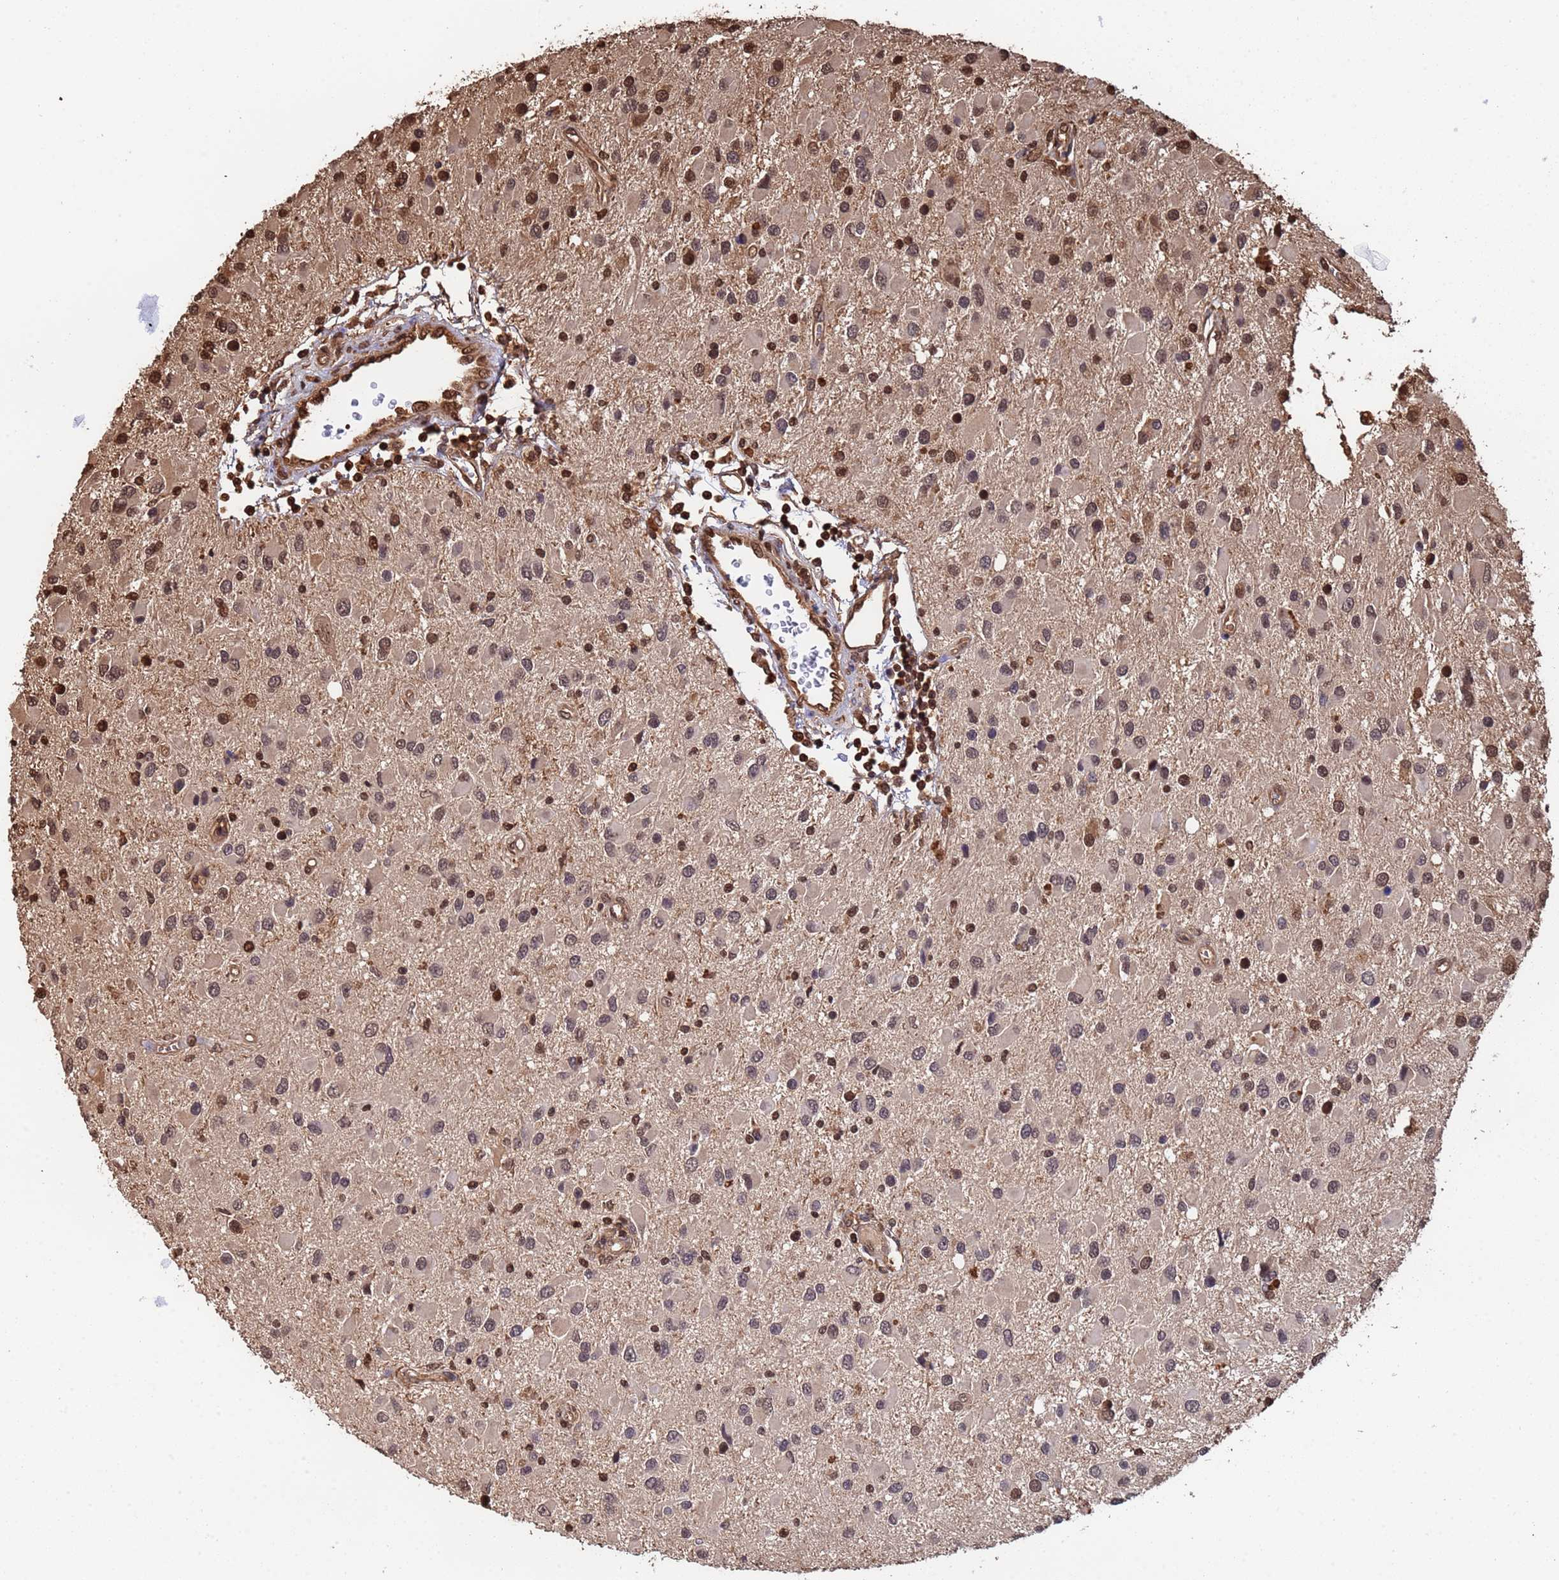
{"staining": {"intensity": "moderate", "quantity": ">75%", "location": "nuclear"}, "tissue": "glioma", "cell_type": "Tumor cells", "image_type": "cancer", "snomed": [{"axis": "morphology", "description": "Glioma, malignant, High grade"}, {"axis": "topography", "description": "Brain"}], "caption": "A brown stain labels moderate nuclear staining of a protein in human high-grade glioma (malignant) tumor cells.", "gene": "SUMO4", "patient": {"sex": "male", "age": 53}}